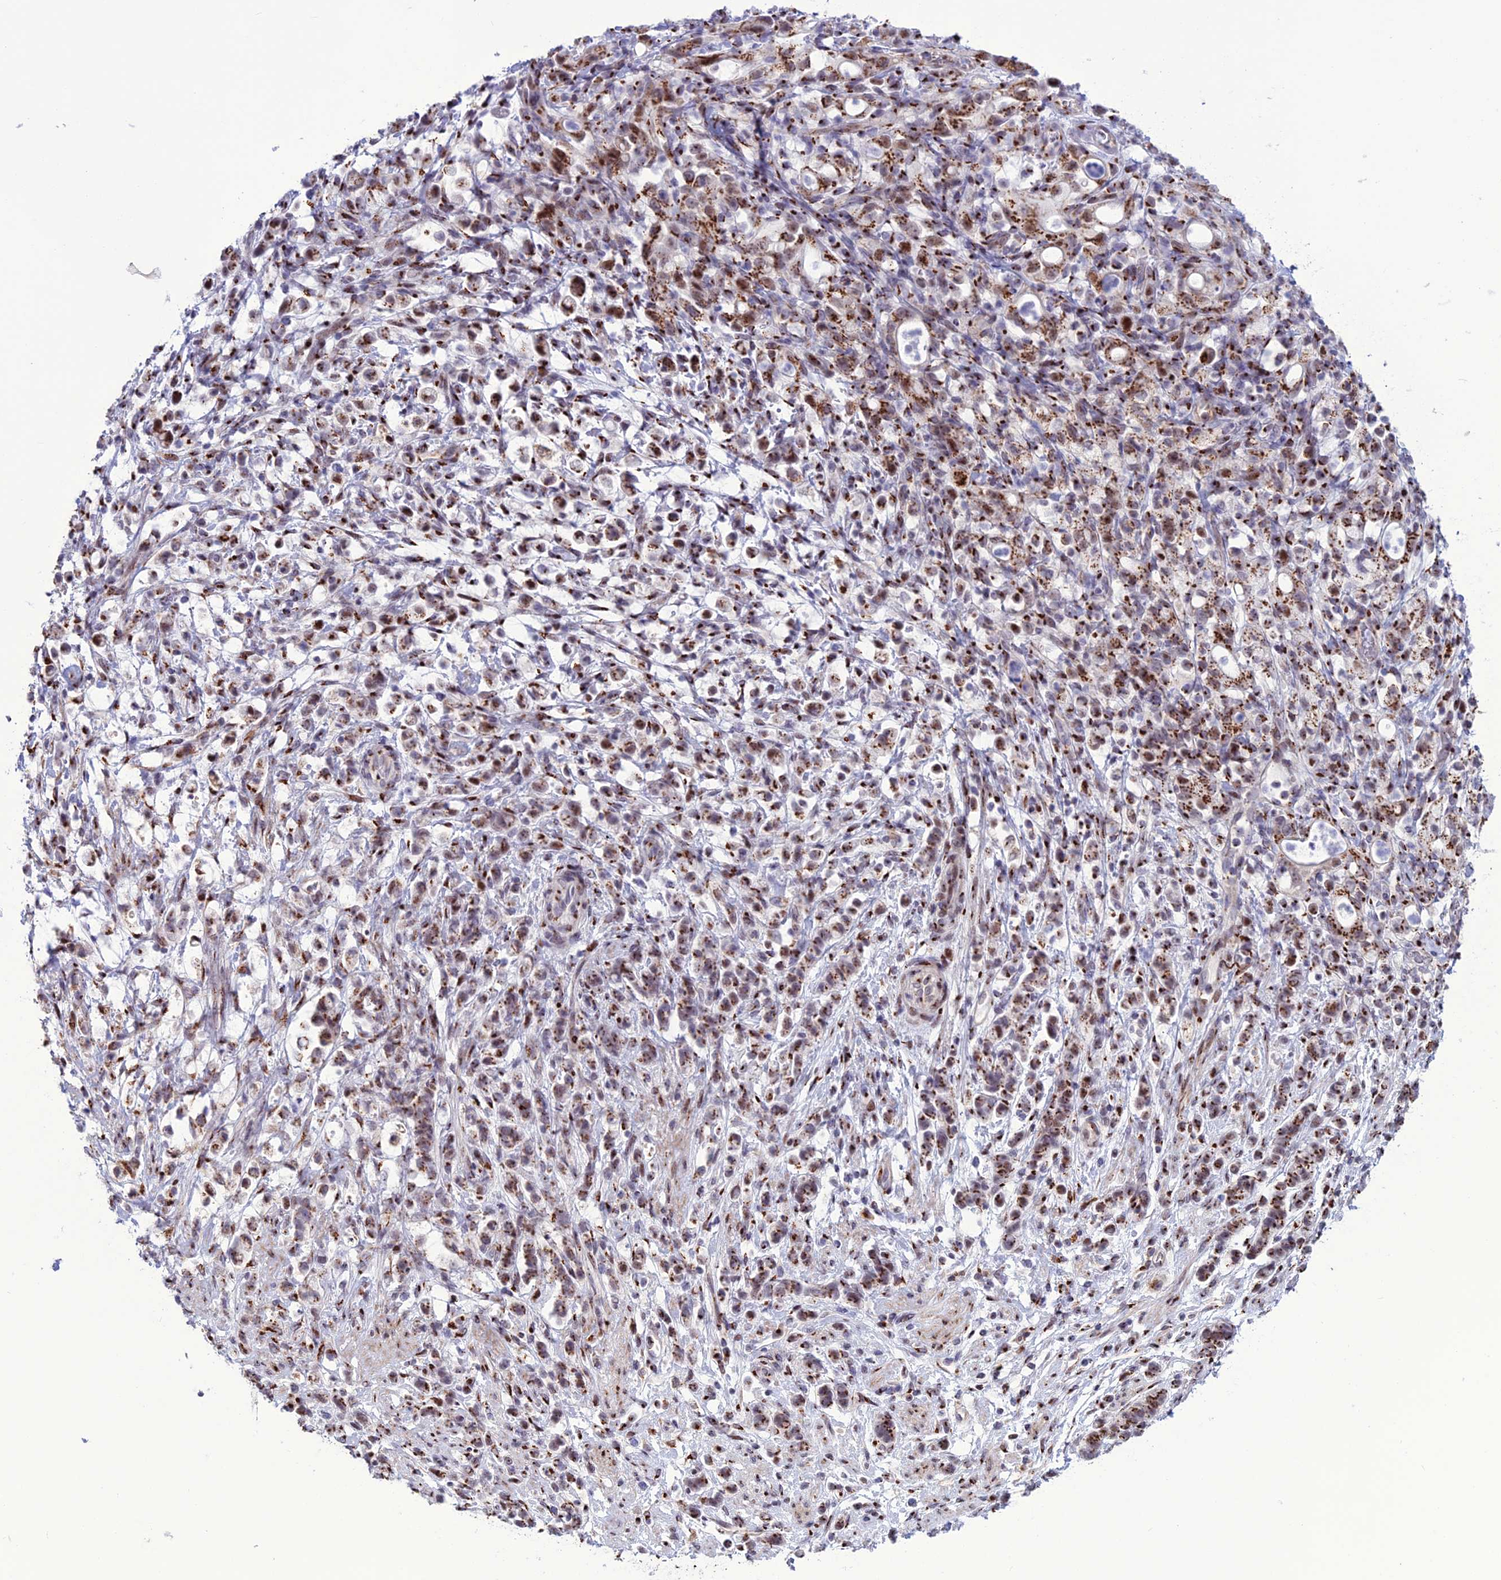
{"staining": {"intensity": "strong", "quantity": ">75%", "location": "cytoplasmic/membranous"}, "tissue": "stomach cancer", "cell_type": "Tumor cells", "image_type": "cancer", "snomed": [{"axis": "morphology", "description": "Adenocarcinoma, NOS"}, {"axis": "topography", "description": "Stomach"}], "caption": "This is a micrograph of IHC staining of stomach cancer, which shows strong positivity in the cytoplasmic/membranous of tumor cells.", "gene": "PLEKHA4", "patient": {"sex": "female", "age": 60}}